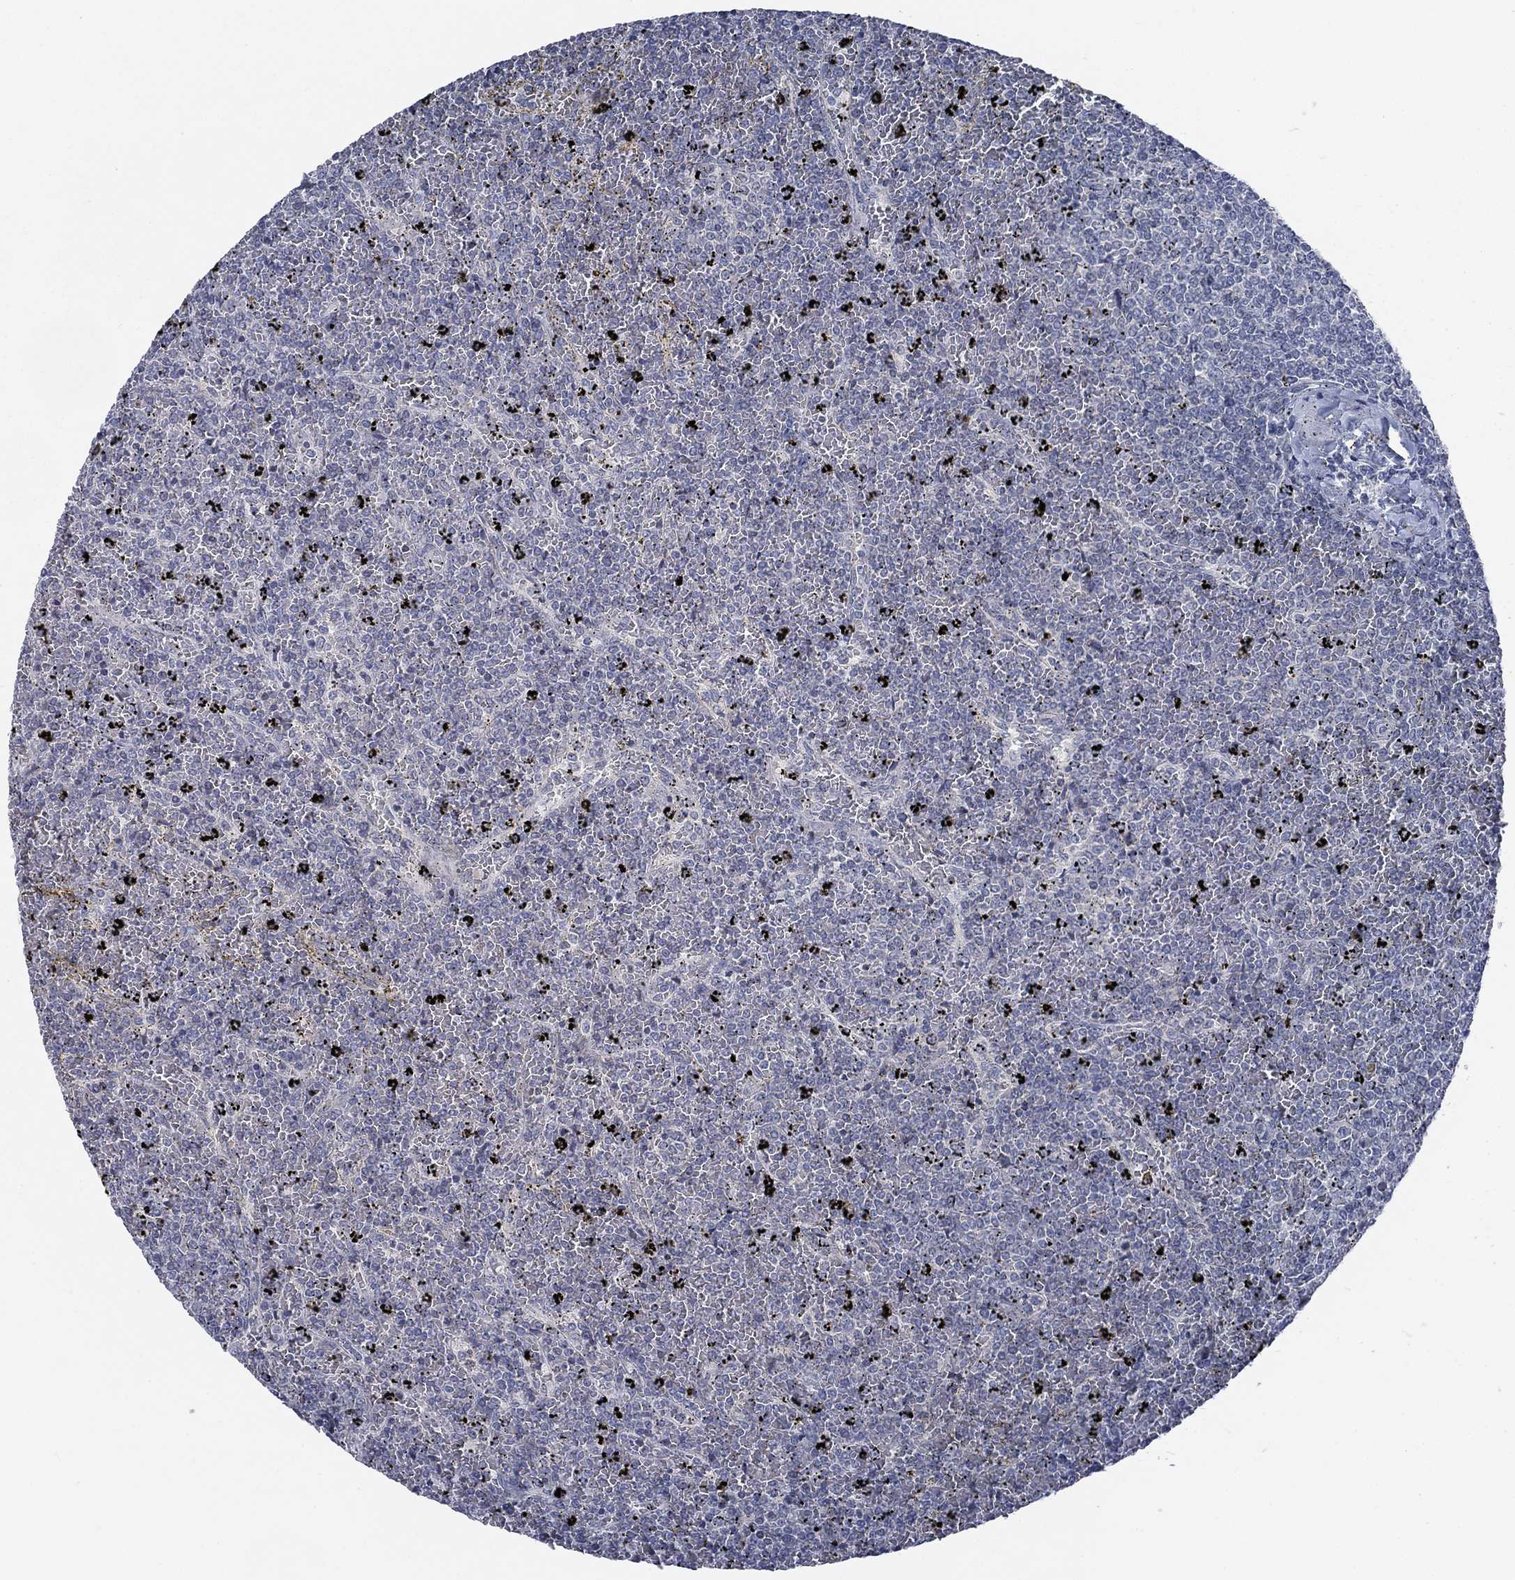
{"staining": {"intensity": "negative", "quantity": "none", "location": "none"}, "tissue": "lymphoma", "cell_type": "Tumor cells", "image_type": "cancer", "snomed": [{"axis": "morphology", "description": "Malignant lymphoma, non-Hodgkin's type, Low grade"}, {"axis": "topography", "description": "Spleen"}], "caption": "Immunohistochemical staining of human lymphoma reveals no significant staining in tumor cells.", "gene": "ATP1A3", "patient": {"sex": "female", "age": 77}}